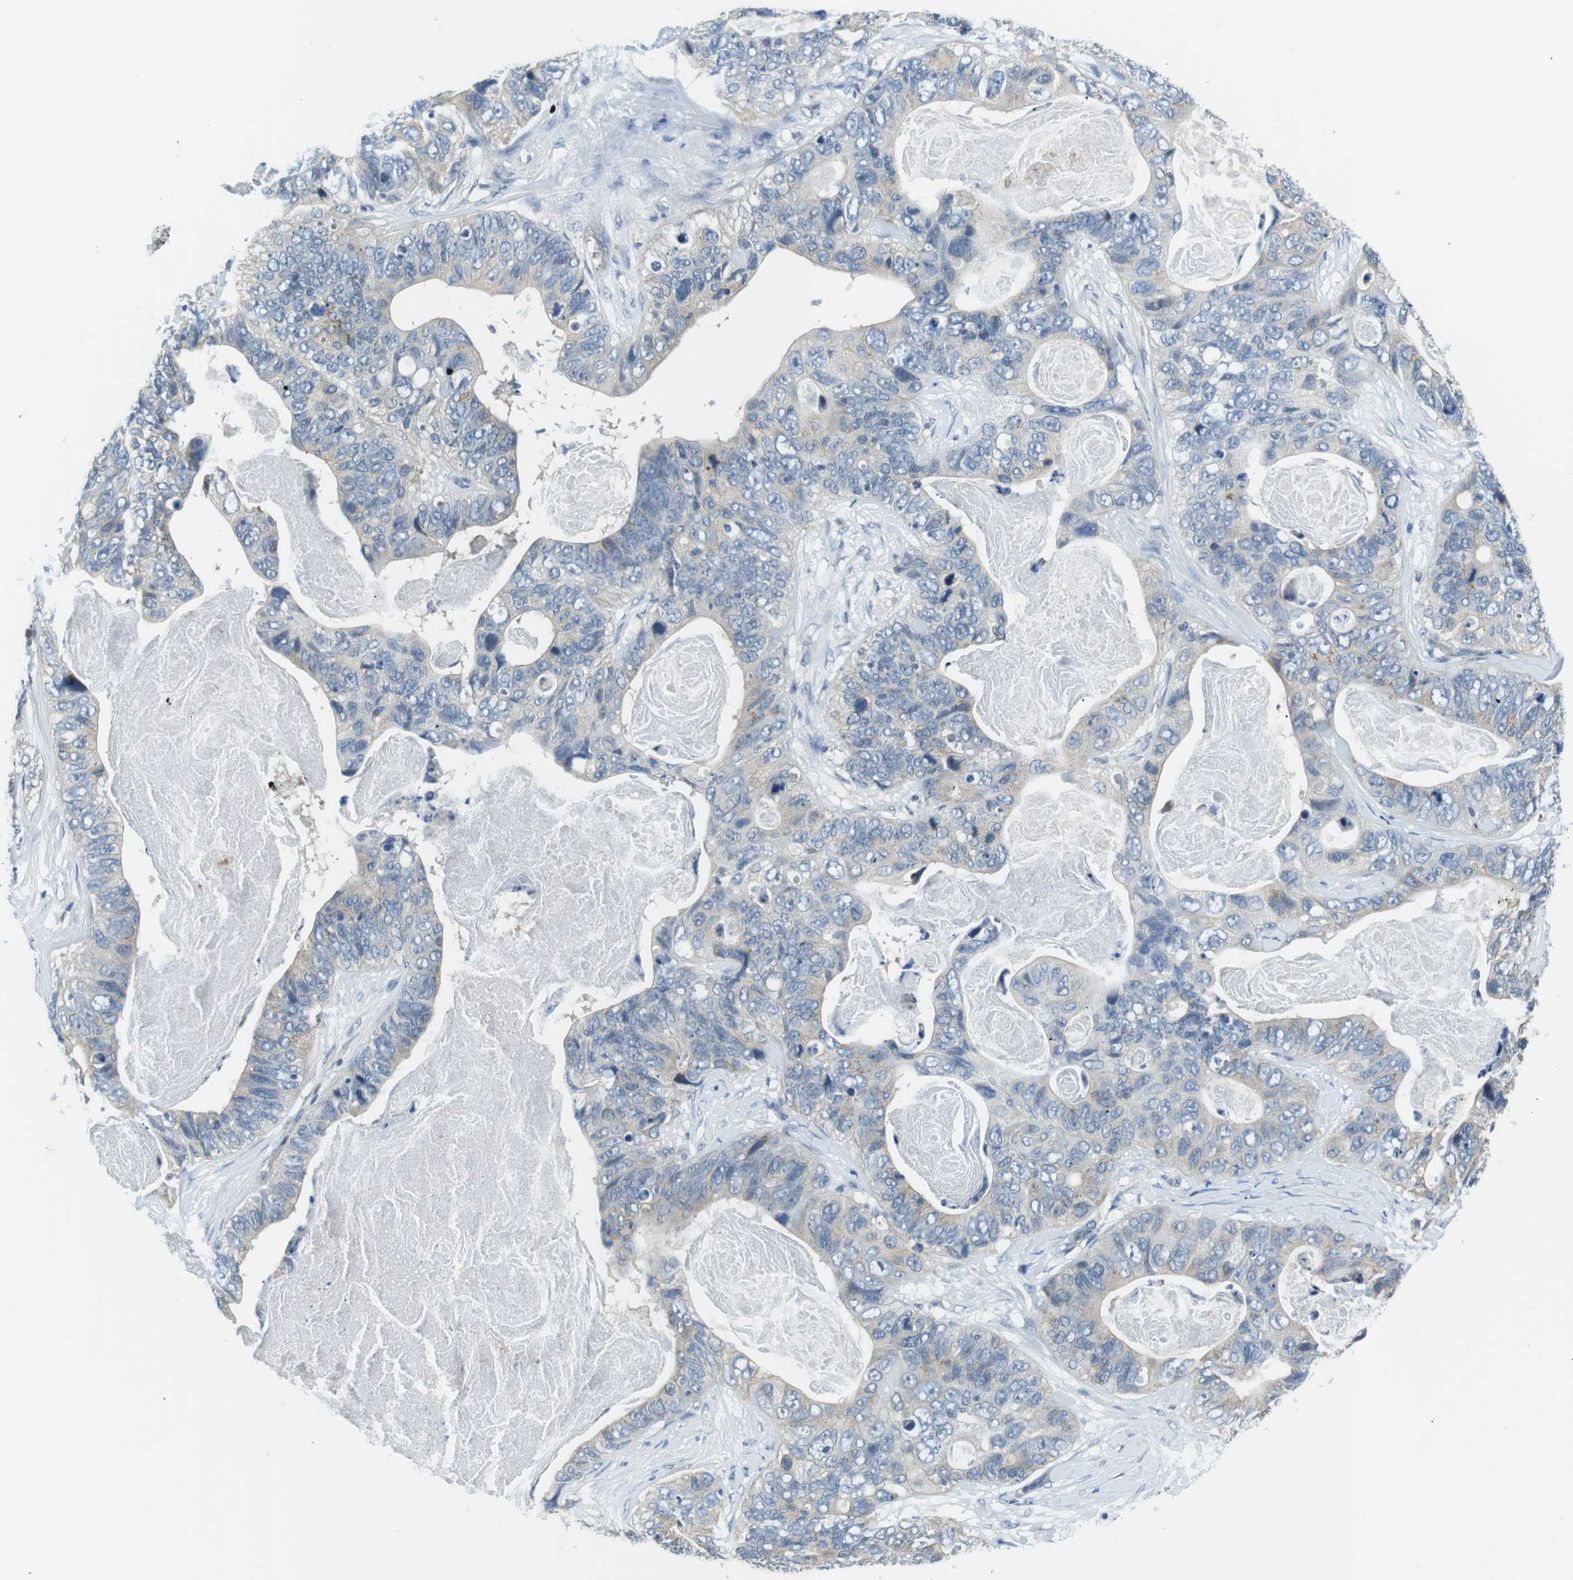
{"staining": {"intensity": "weak", "quantity": "<25%", "location": "cytoplasmic/membranous"}, "tissue": "stomach cancer", "cell_type": "Tumor cells", "image_type": "cancer", "snomed": [{"axis": "morphology", "description": "Adenocarcinoma, NOS"}, {"axis": "topography", "description": "Stomach"}], "caption": "Stomach cancer was stained to show a protein in brown. There is no significant positivity in tumor cells. The staining is performed using DAB (3,3'-diaminobenzidine) brown chromogen with nuclei counter-stained in using hematoxylin.", "gene": "WSCD1", "patient": {"sex": "female", "age": 89}}